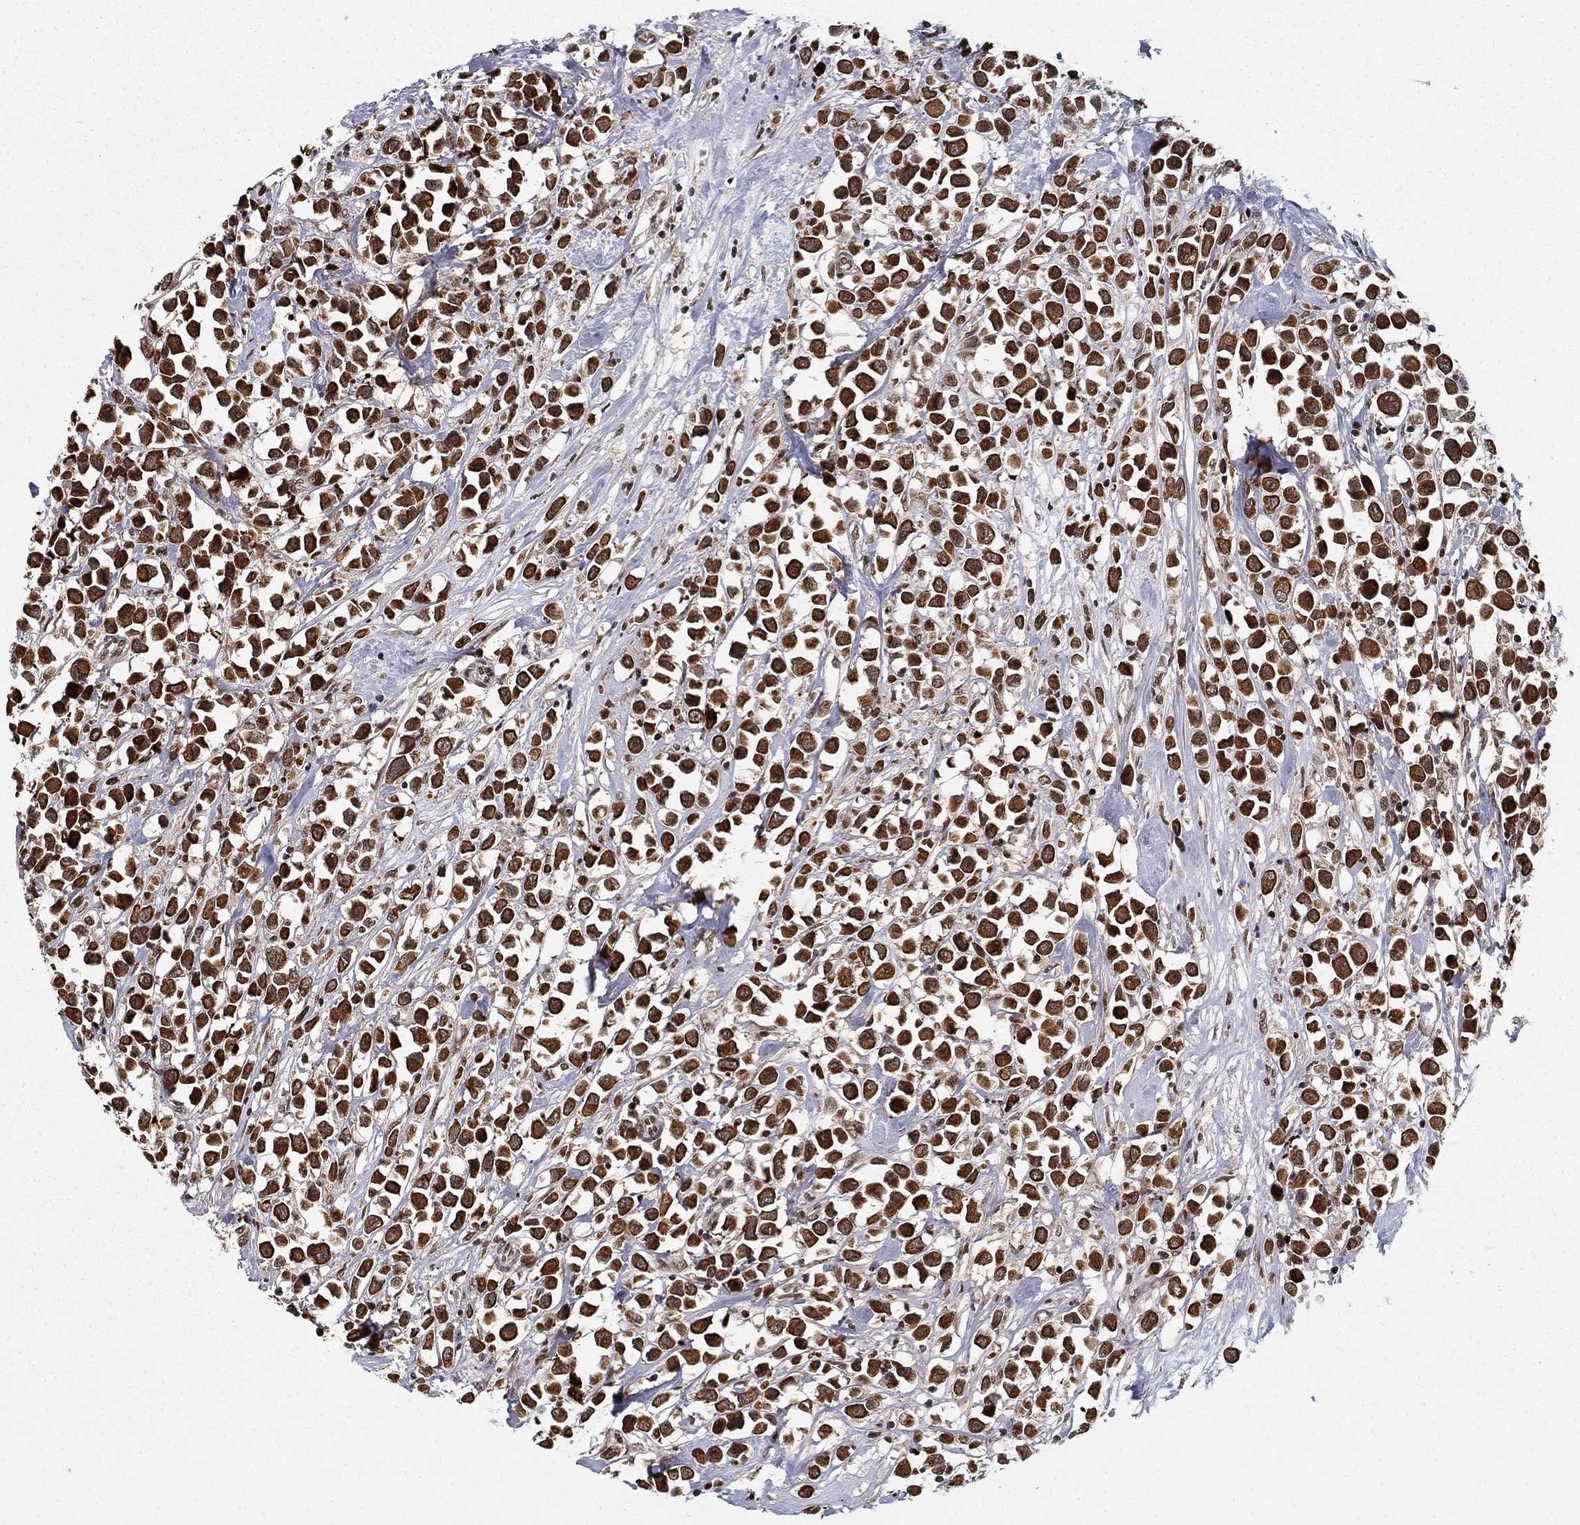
{"staining": {"intensity": "strong", "quantity": ">75%", "location": "cytoplasmic/membranous"}, "tissue": "breast cancer", "cell_type": "Tumor cells", "image_type": "cancer", "snomed": [{"axis": "morphology", "description": "Duct carcinoma"}, {"axis": "topography", "description": "Breast"}], "caption": "Immunohistochemical staining of human breast cancer (infiltrating ductal carcinoma) demonstrates high levels of strong cytoplasmic/membranous positivity in about >75% of tumor cells. The protein of interest is stained brown, and the nuclei are stained in blue (DAB IHC with brightfield microscopy, high magnification).", "gene": "CDCA7L", "patient": {"sex": "female", "age": 61}}